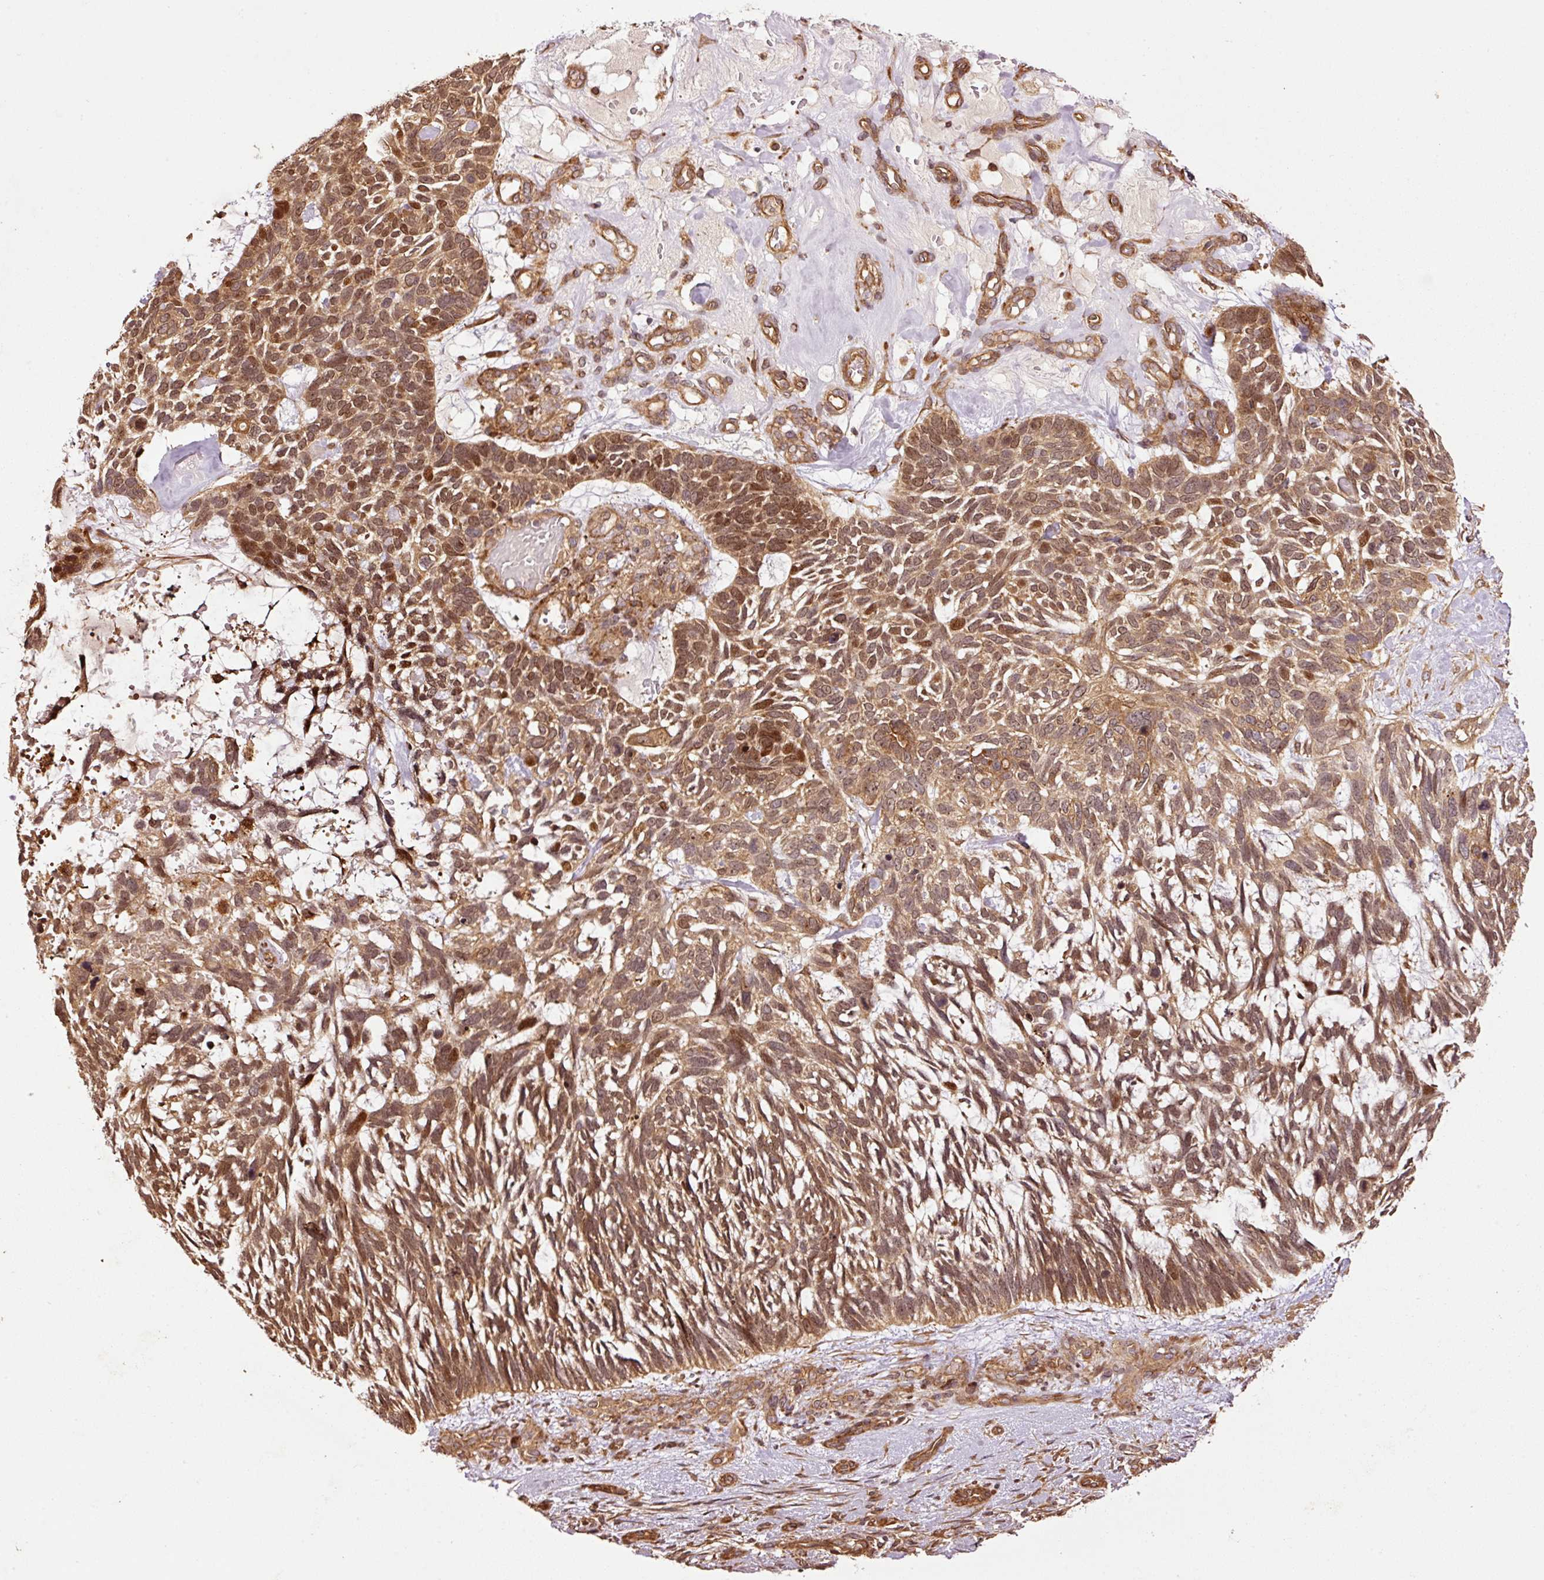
{"staining": {"intensity": "moderate", "quantity": ">75%", "location": "cytoplasmic/membranous,nuclear"}, "tissue": "skin cancer", "cell_type": "Tumor cells", "image_type": "cancer", "snomed": [{"axis": "morphology", "description": "Basal cell carcinoma"}, {"axis": "topography", "description": "Skin"}], "caption": "Immunohistochemical staining of skin cancer shows medium levels of moderate cytoplasmic/membranous and nuclear staining in approximately >75% of tumor cells.", "gene": "OXER1", "patient": {"sex": "male", "age": 88}}